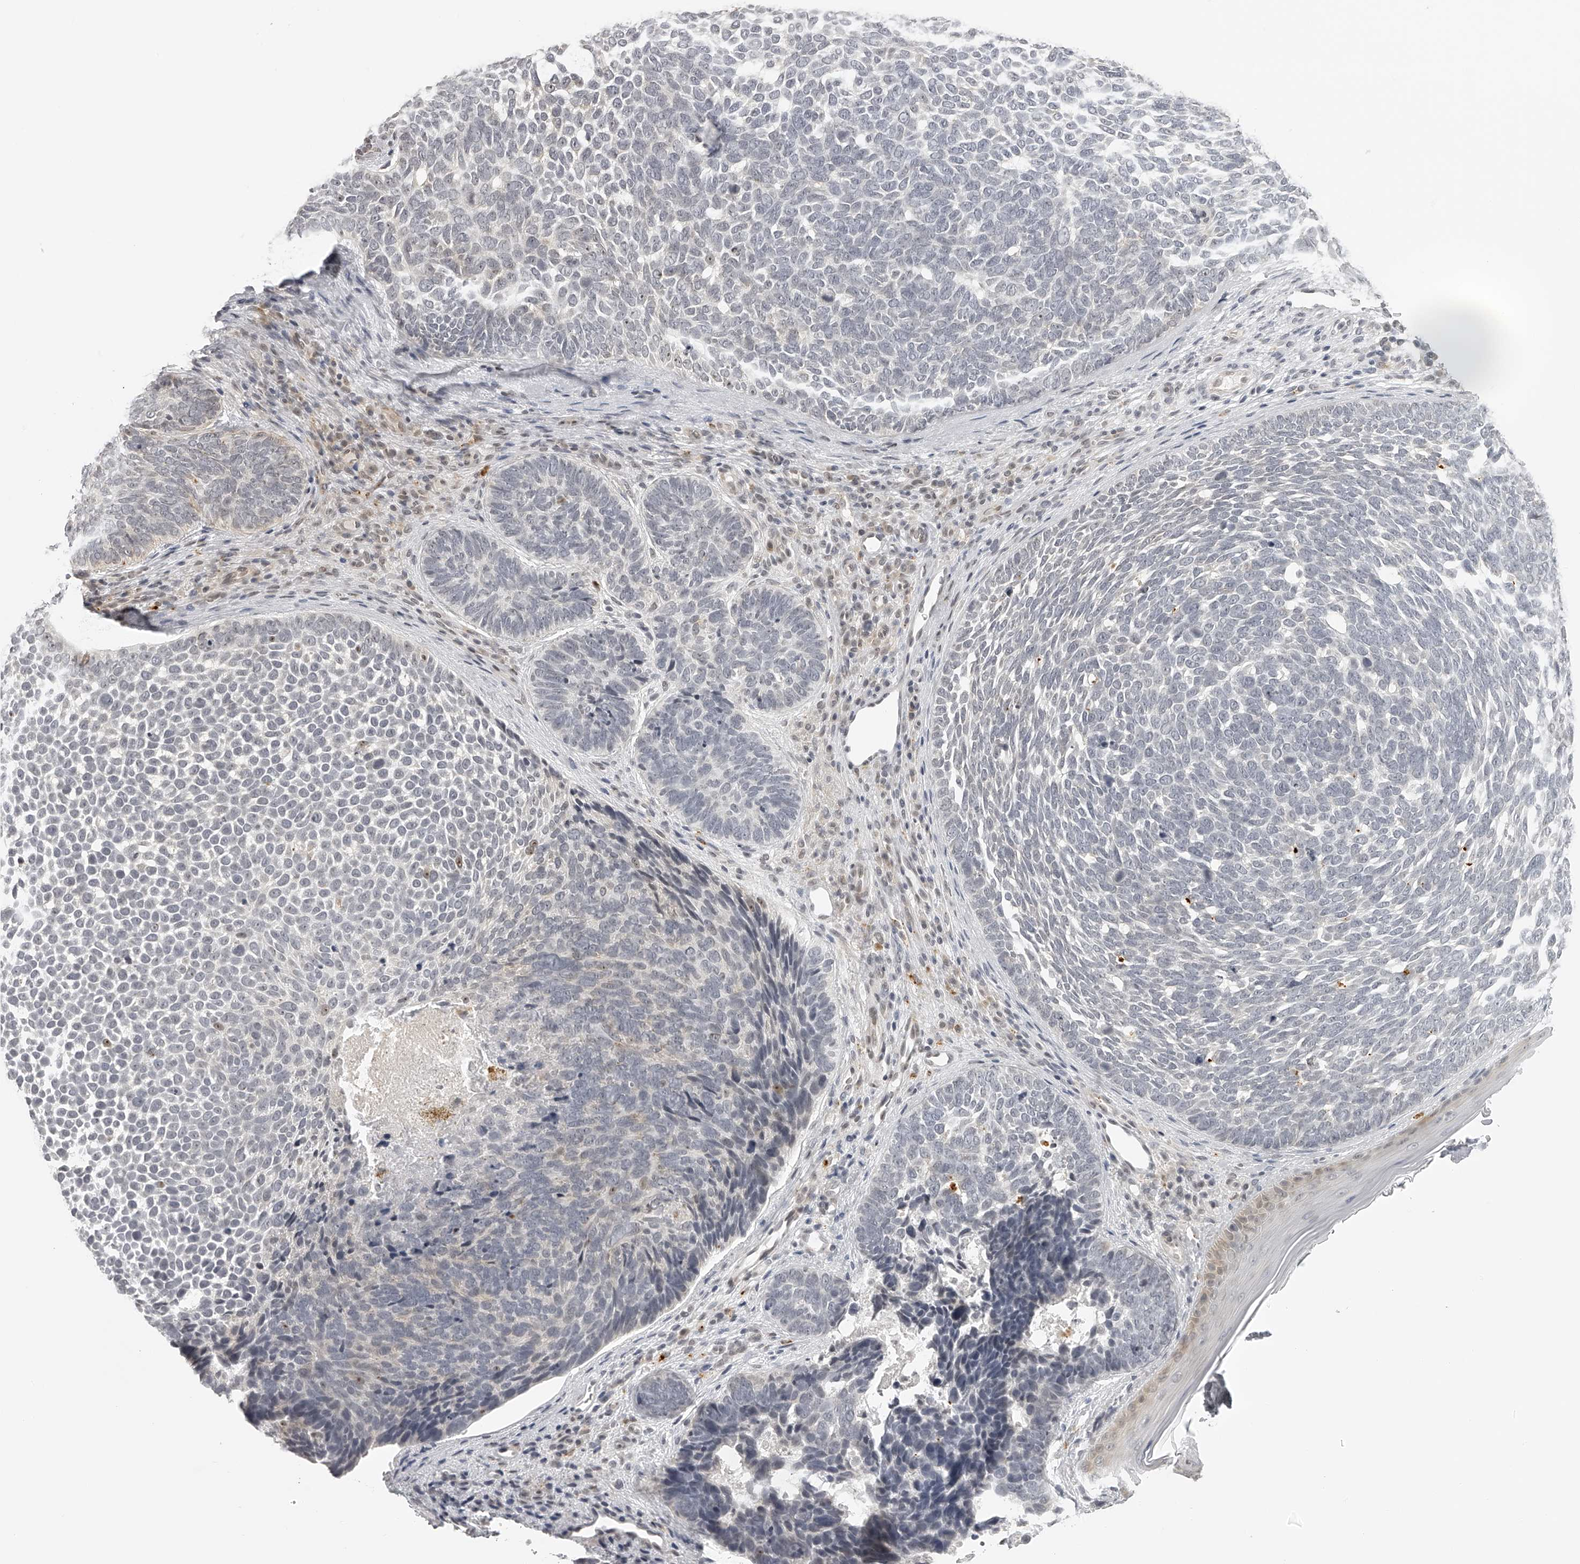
{"staining": {"intensity": "negative", "quantity": "none", "location": "none"}, "tissue": "skin cancer", "cell_type": "Tumor cells", "image_type": "cancer", "snomed": [{"axis": "morphology", "description": "Basal cell carcinoma"}, {"axis": "topography", "description": "Skin"}], "caption": "Image shows no protein staining in tumor cells of skin cancer tissue.", "gene": "RNF220", "patient": {"sex": "female", "age": 85}}